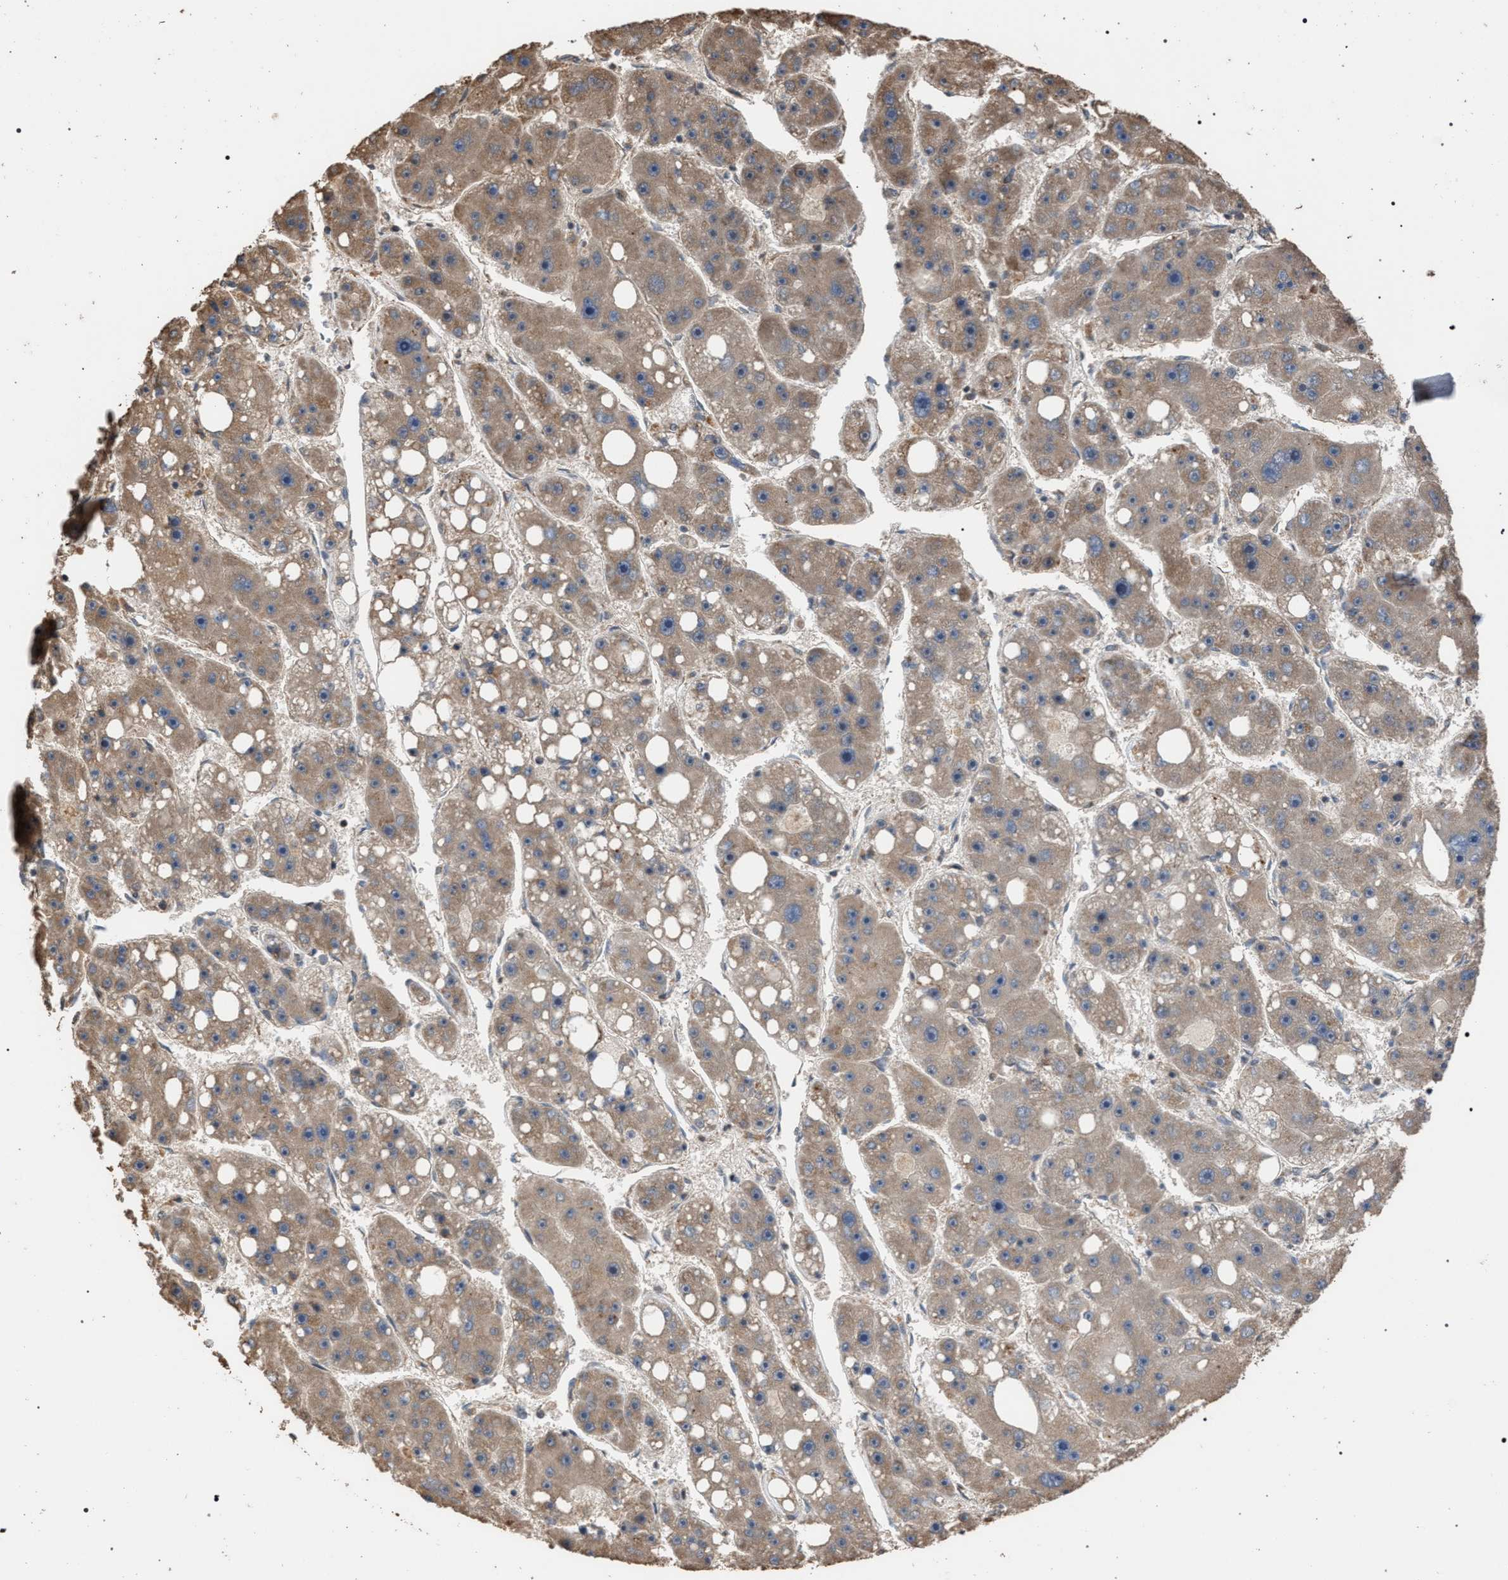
{"staining": {"intensity": "weak", "quantity": ">75%", "location": "cytoplasmic/membranous"}, "tissue": "liver cancer", "cell_type": "Tumor cells", "image_type": "cancer", "snomed": [{"axis": "morphology", "description": "Carcinoma, Hepatocellular, NOS"}, {"axis": "topography", "description": "Liver"}], "caption": "This histopathology image exhibits immunohistochemistry (IHC) staining of liver hepatocellular carcinoma, with low weak cytoplasmic/membranous expression in approximately >75% of tumor cells.", "gene": "NAA35", "patient": {"sex": "female", "age": 61}}